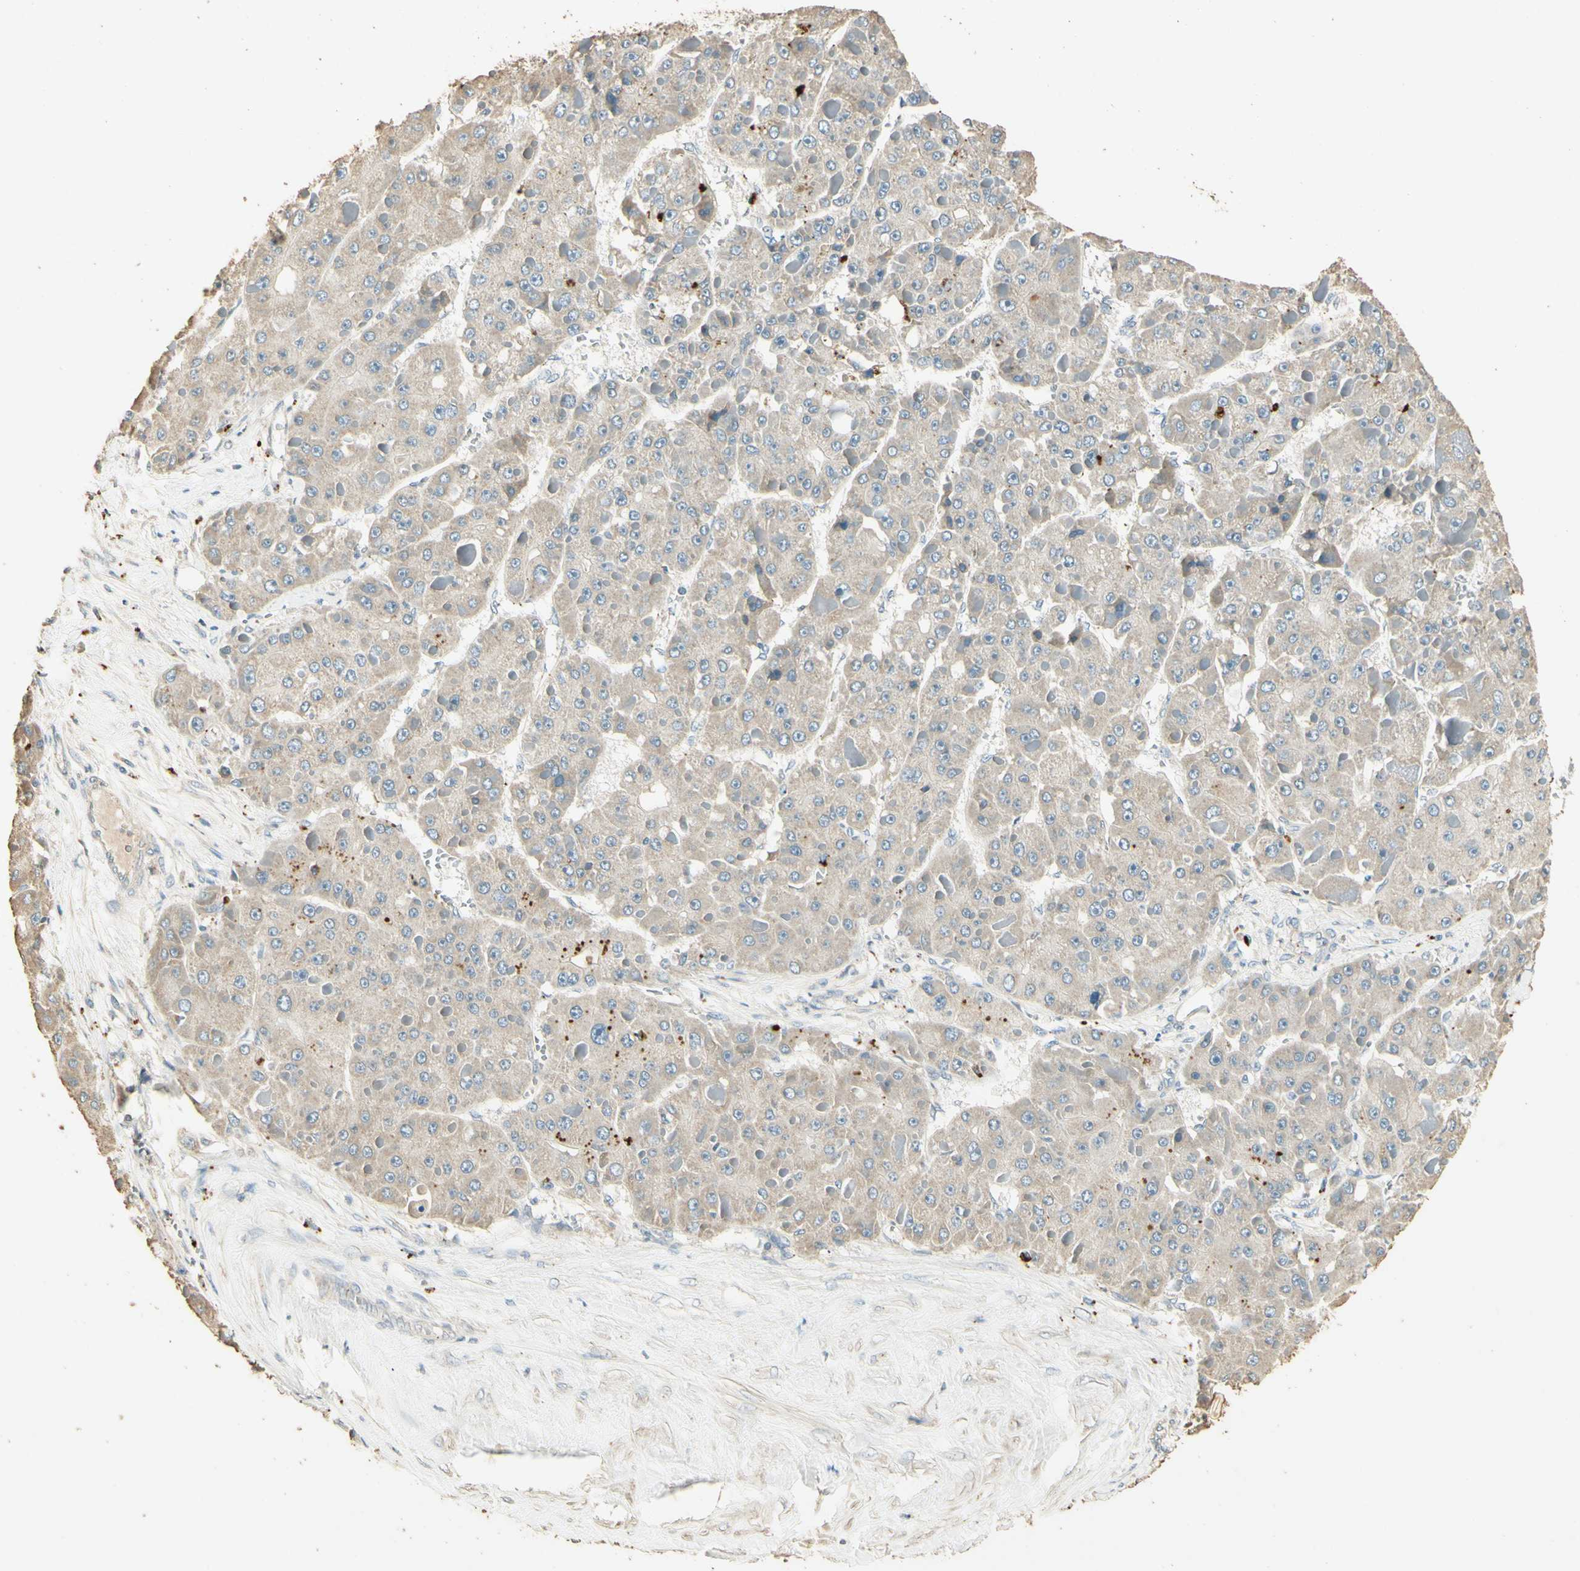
{"staining": {"intensity": "negative", "quantity": "none", "location": "none"}, "tissue": "liver cancer", "cell_type": "Tumor cells", "image_type": "cancer", "snomed": [{"axis": "morphology", "description": "Carcinoma, Hepatocellular, NOS"}, {"axis": "topography", "description": "Liver"}], "caption": "DAB (3,3'-diaminobenzidine) immunohistochemical staining of human liver hepatocellular carcinoma reveals no significant staining in tumor cells.", "gene": "ARHGEF17", "patient": {"sex": "female", "age": 73}}